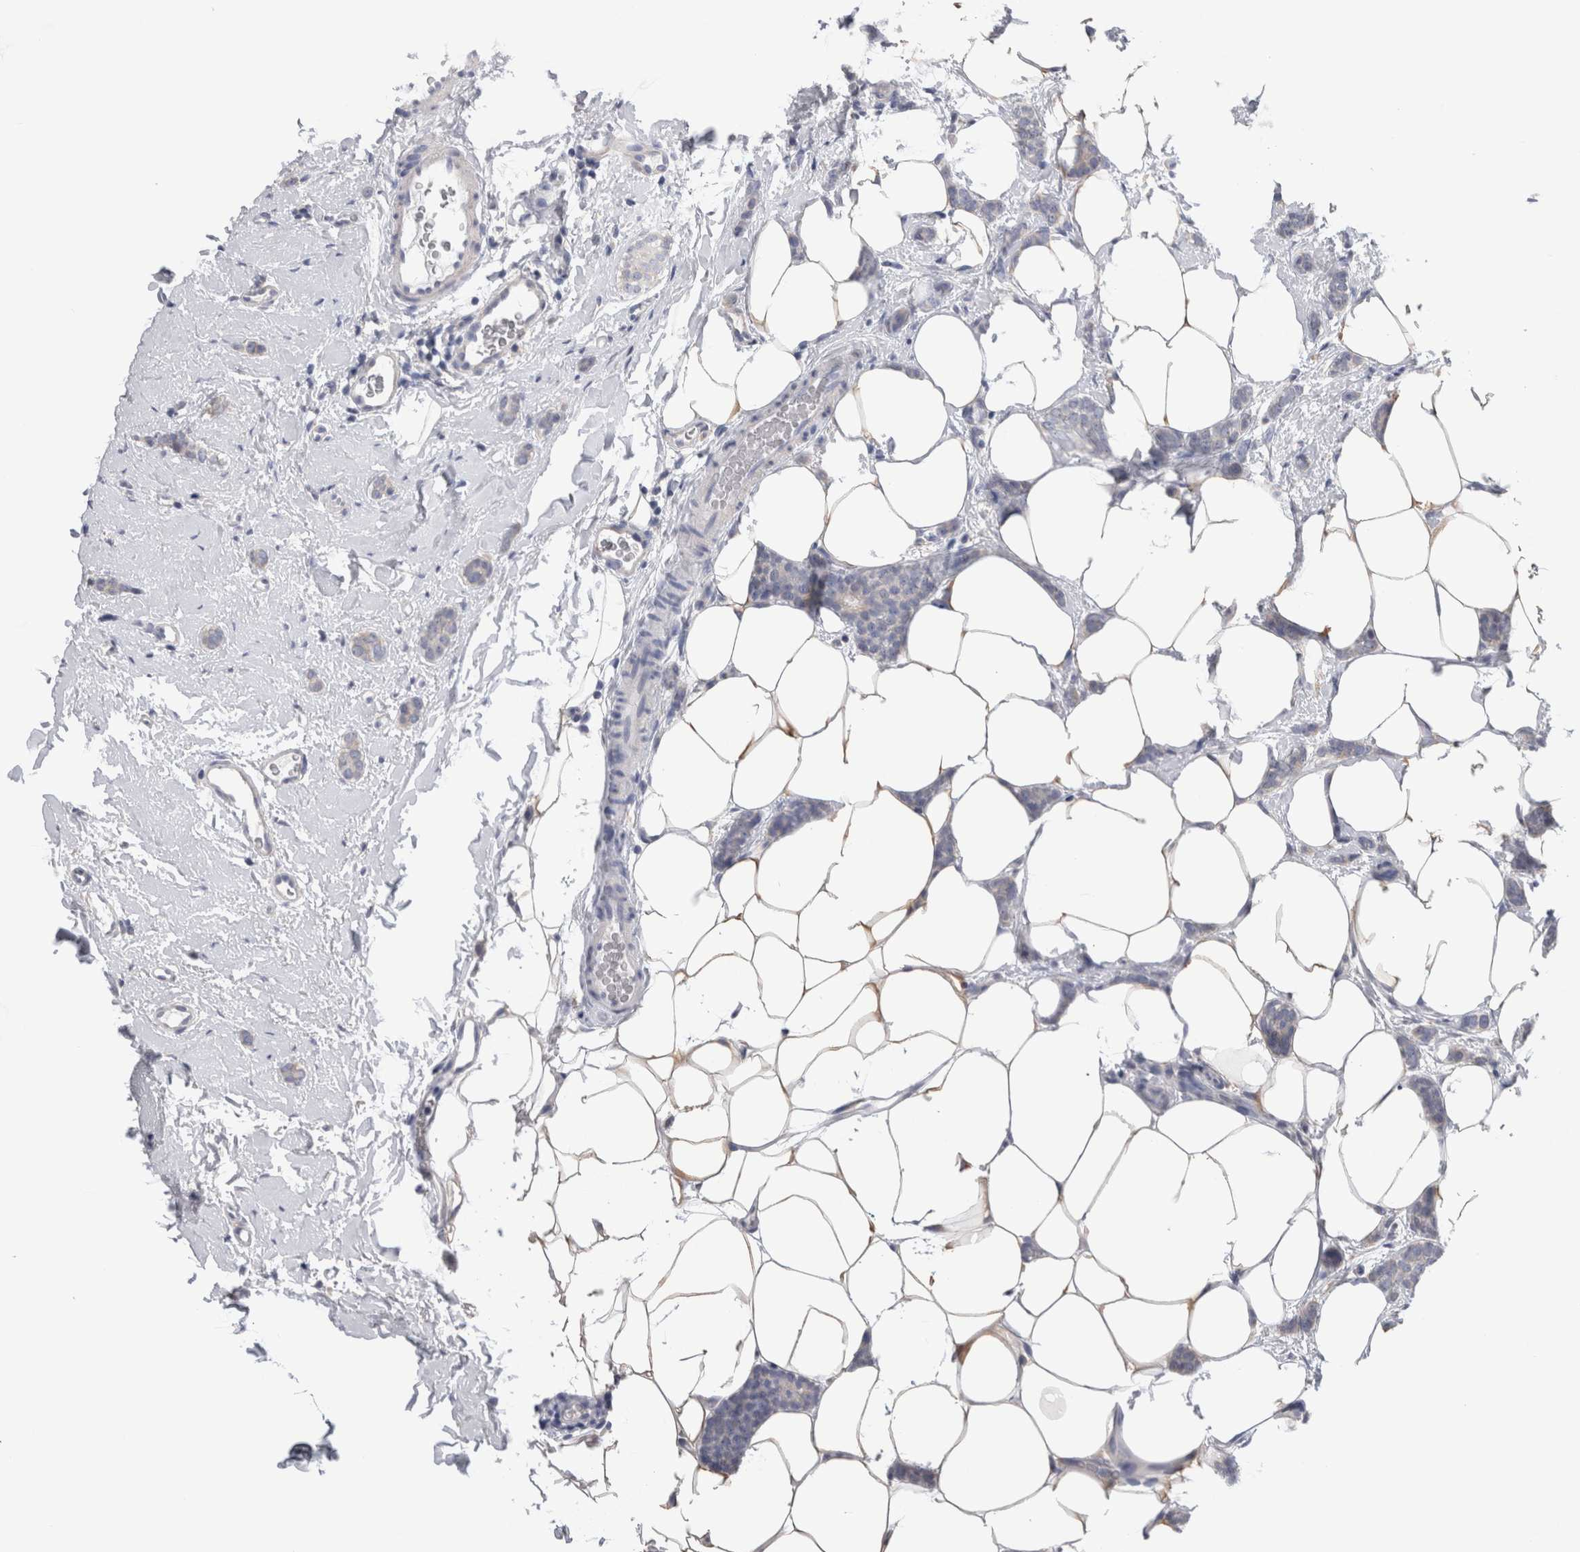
{"staining": {"intensity": "negative", "quantity": "none", "location": "none"}, "tissue": "breast cancer", "cell_type": "Tumor cells", "image_type": "cancer", "snomed": [{"axis": "morphology", "description": "Lobular carcinoma"}, {"axis": "topography", "description": "Skin"}, {"axis": "topography", "description": "Breast"}], "caption": "DAB (3,3'-diaminobenzidine) immunohistochemical staining of human breast cancer demonstrates no significant expression in tumor cells.", "gene": "SMAP2", "patient": {"sex": "female", "age": 46}}